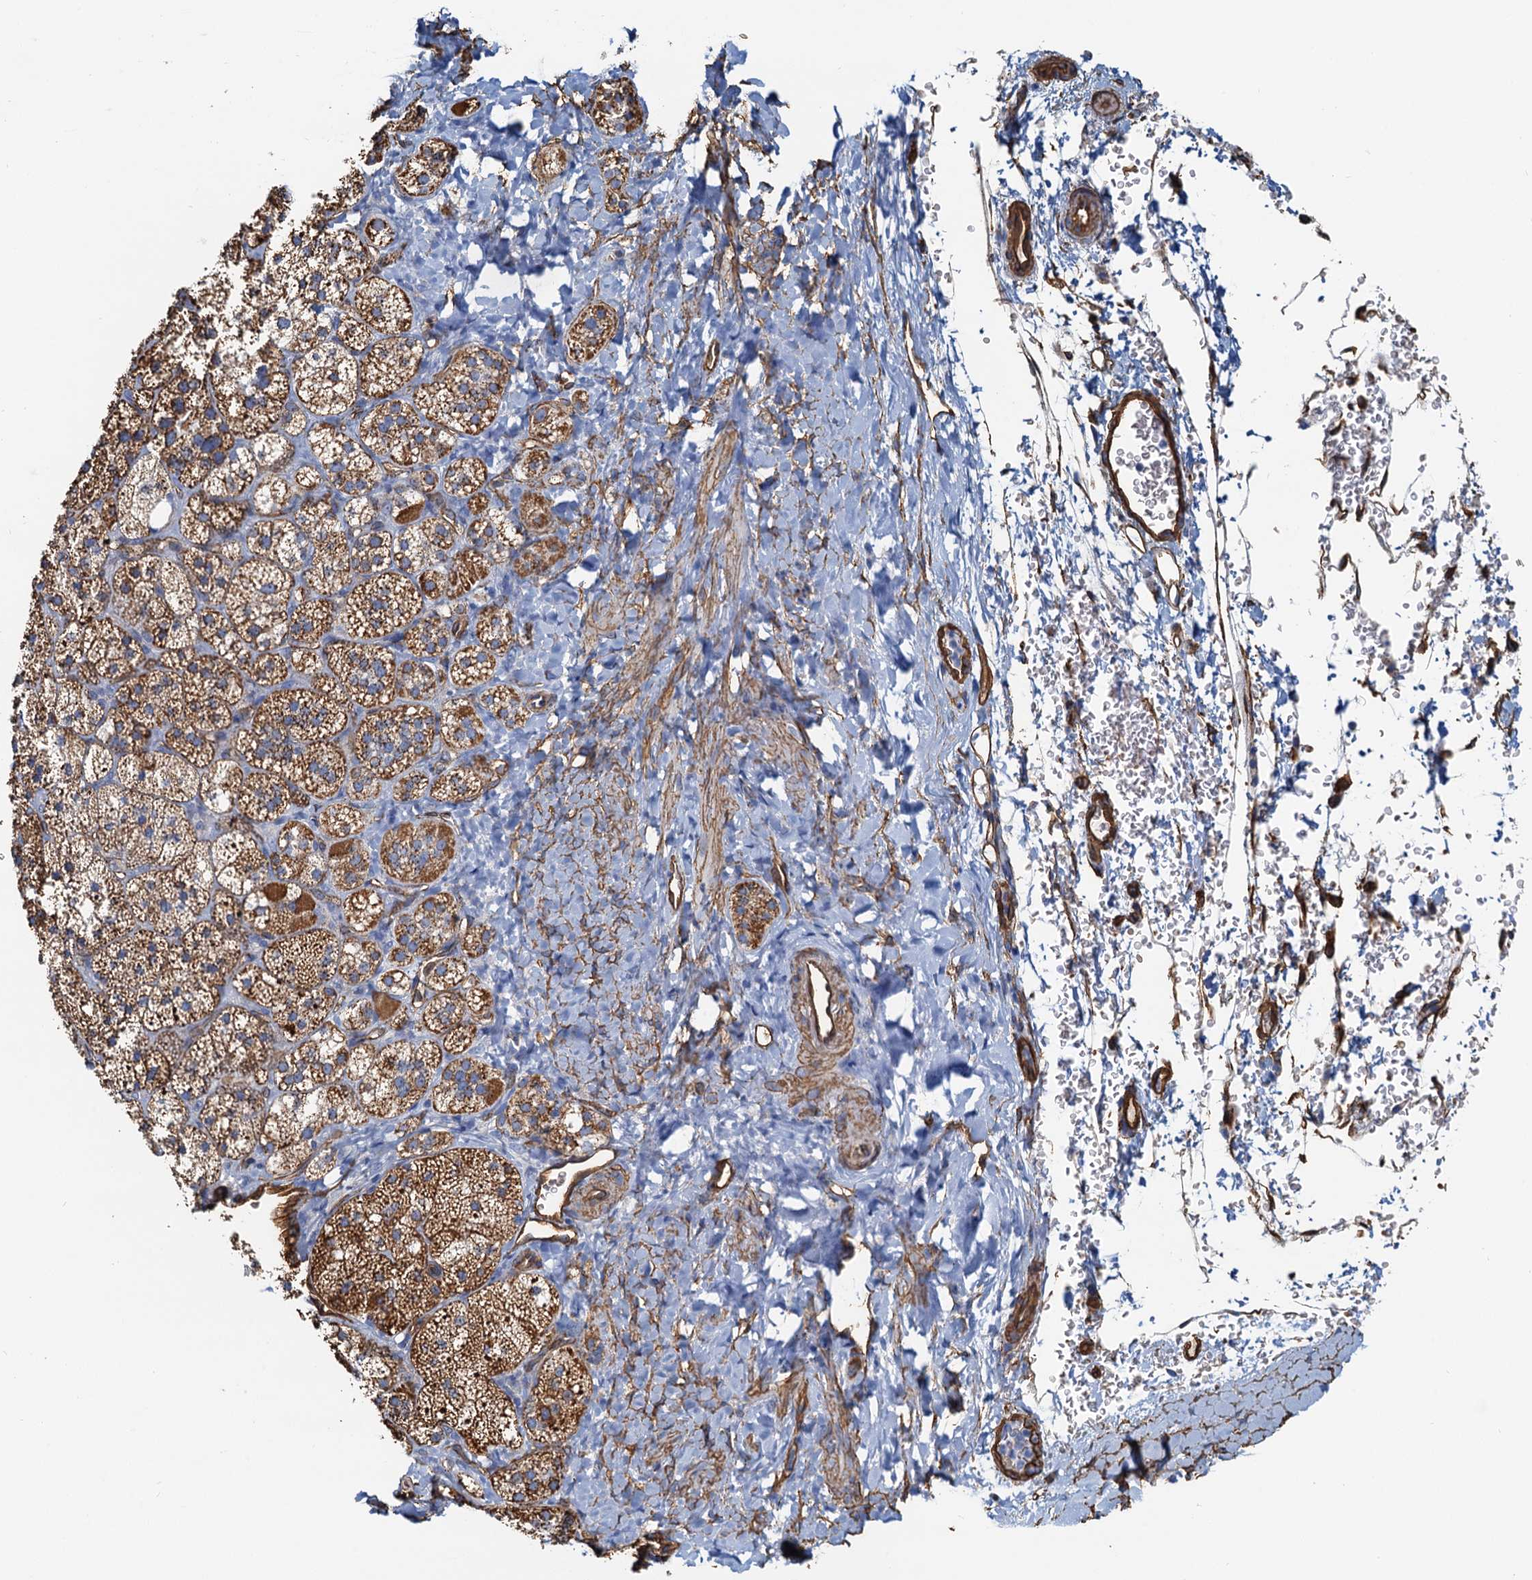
{"staining": {"intensity": "moderate", "quantity": ">75%", "location": "cytoplasmic/membranous"}, "tissue": "adrenal gland", "cell_type": "Glandular cells", "image_type": "normal", "snomed": [{"axis": "morphology", "description": "Normal tissue, NOS"}, {"axis": "topography", "description": "Adrenal gland"}], "caption": "Immunohistochemistry (IHC) (DAB (3,3'-diaminobenzidine)) staining of benign adrenal gland shows moderate cytoplasmic/membranous protein staining in approximately >75% of glandular cells. Immunohistochemistry stains the protein of interest in brown and the nuclei are stained blue.", "gene": "DGKG", "patient": {"sex": "male", "age": 61}}